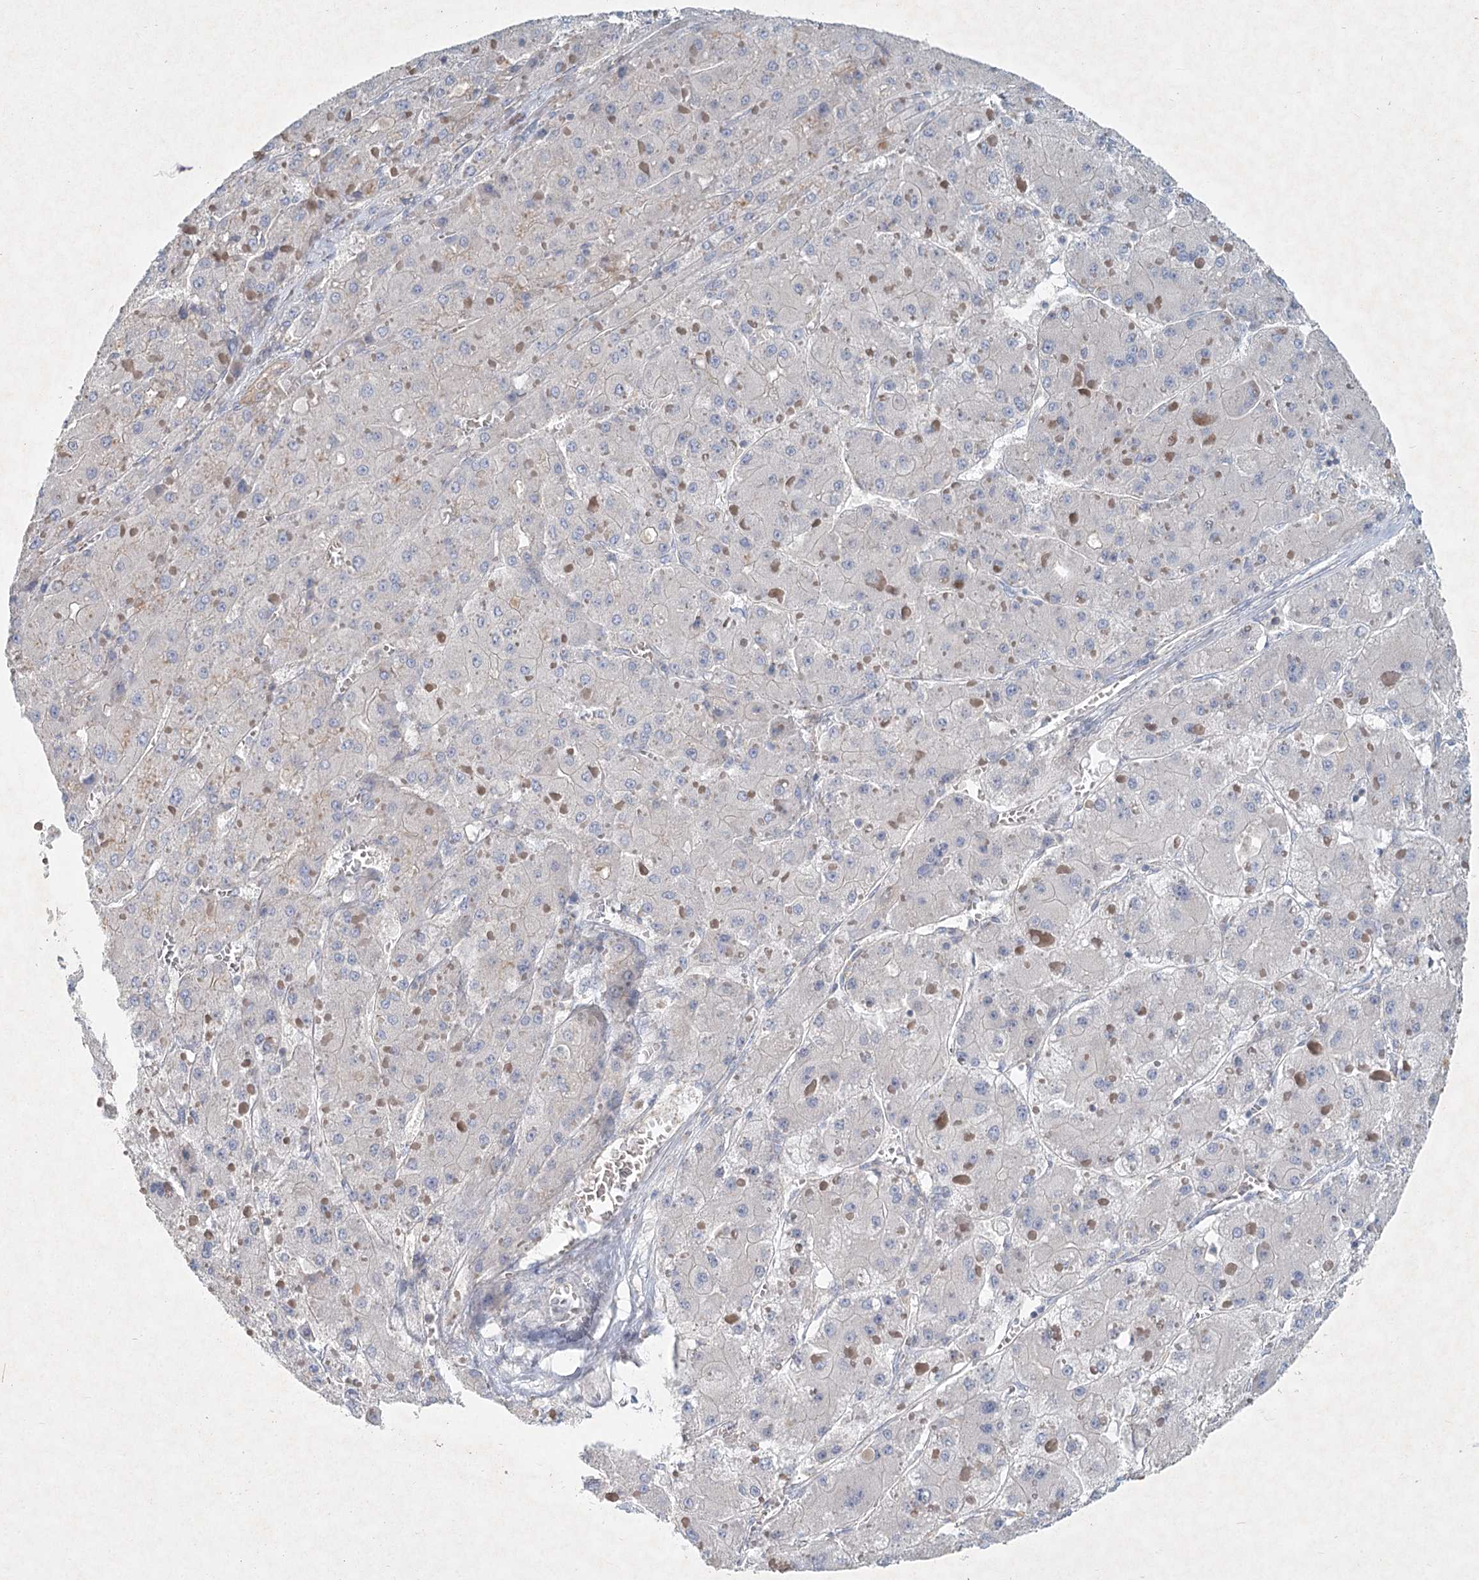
{"staining": {"intensity": "negative", "quantity": "none", "location": "none"}, "tissue": "liver cancer", "cell_type": "Tumor cells", "image_type": "cancer", "snomed": [{"axis": "morphology", "description": "Carcinoma, Hepatocellular, NOS"}, {"axis": "topography", "description": "Liver"}], "caption": "Tumor cells are negative for protein expression in human liver cancer (hepatocellular carcinoma). (DAB (3,3'-diaminobenzidine) IHC with hematoxylin counter stain).", "gene": "DNMBP", "patient": {"sex": "female", "age": 73}}